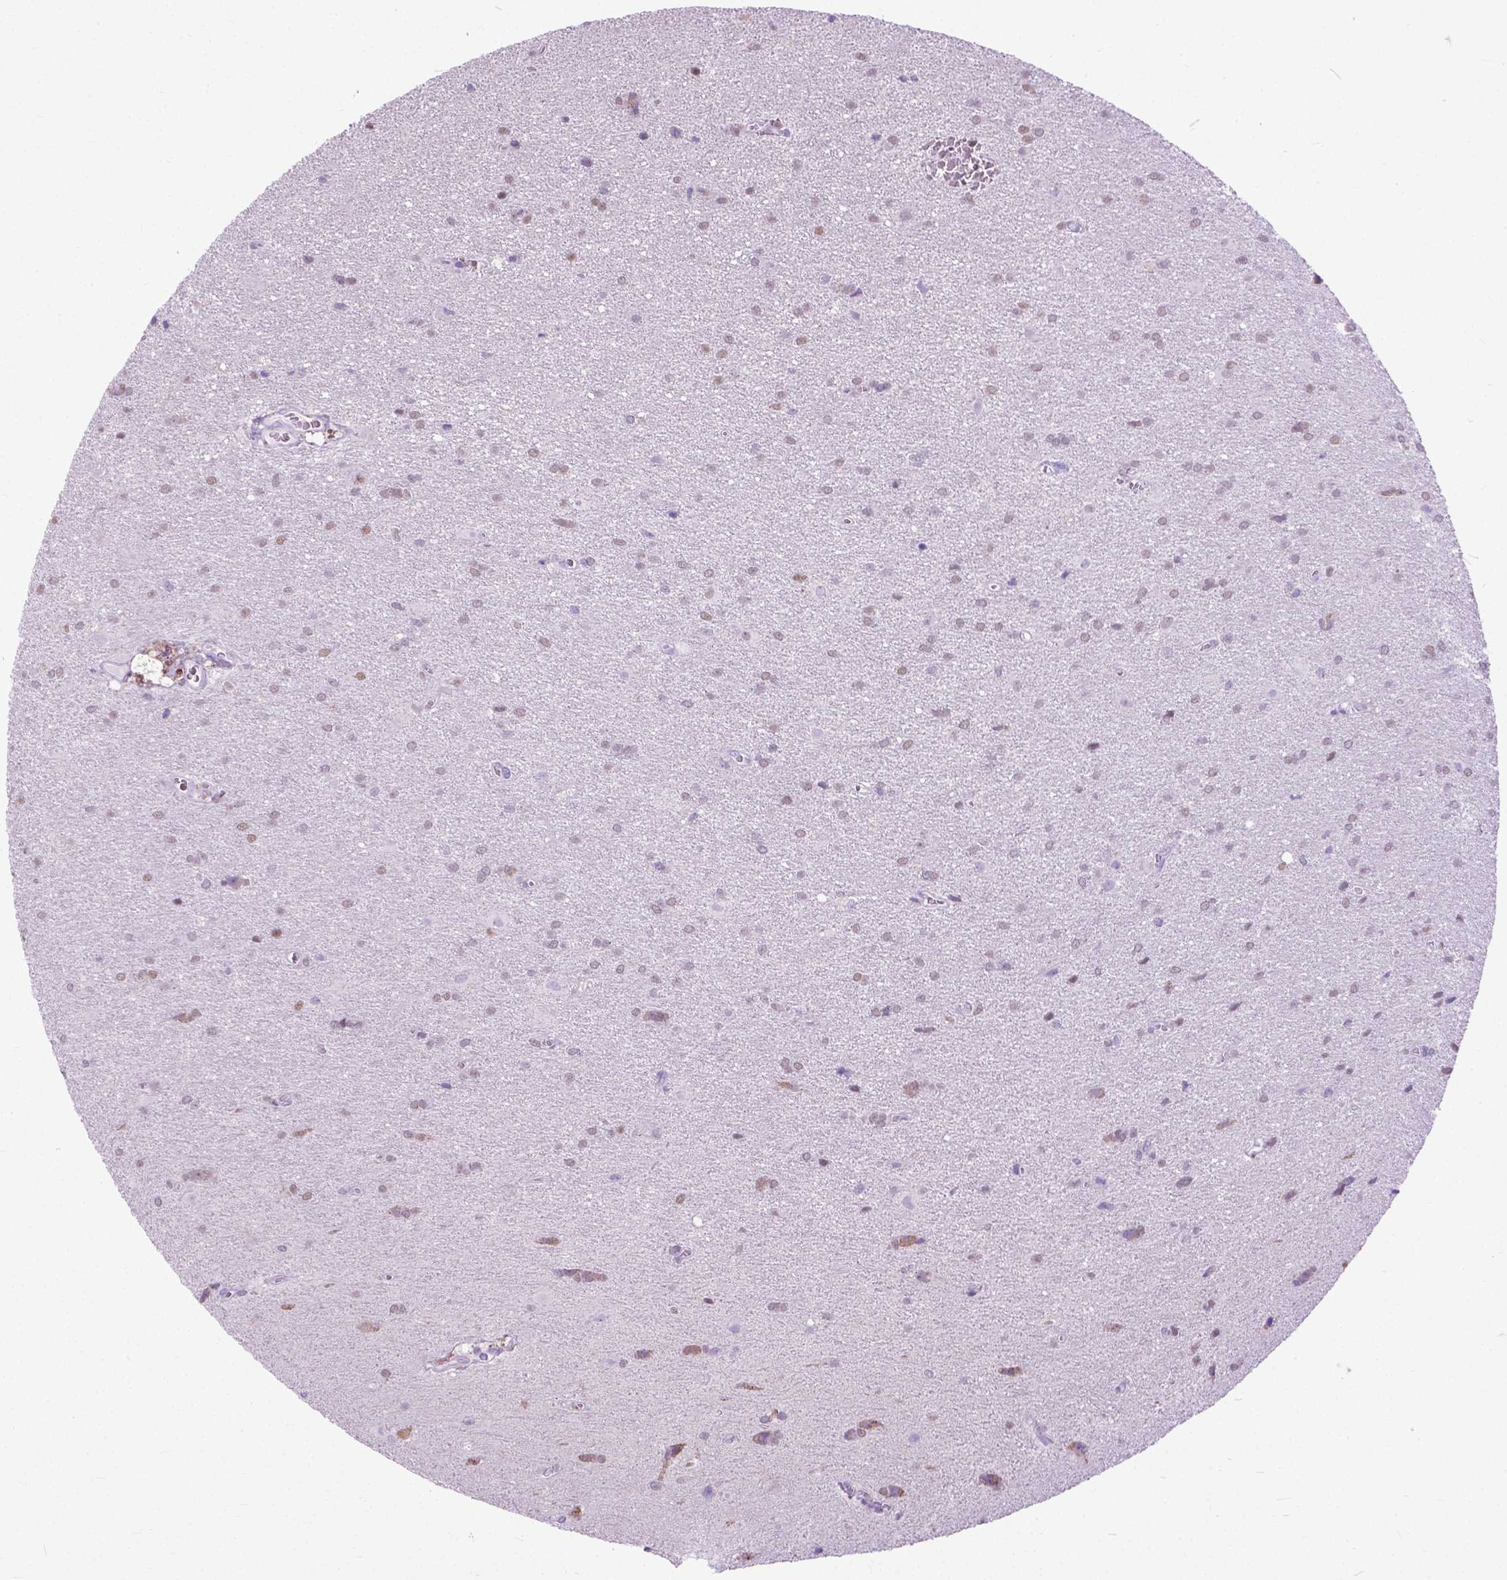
{"staining": {"intensity": "negative", "quantity": "none", "location": "none"}, "tissue": "glioma", "cell_type": "Tumor cells", "image_type": "cancer", "snomed": [{"axis": "morphology", "description": "Glioma, malignant, Low grade"}, {"axis": "topography", "description": "Brain"}], "caption": "Image shows no protein staining in tumor cells of low-grade glioma (malignant) tissue. (Stains: DAB immunohistochemistry with hematoxylin counter stain, Microscopy: brightfield microscopy at high magnification).", "gene": "APCDD1L", "patient": {"sex": "male", "age": 58}}